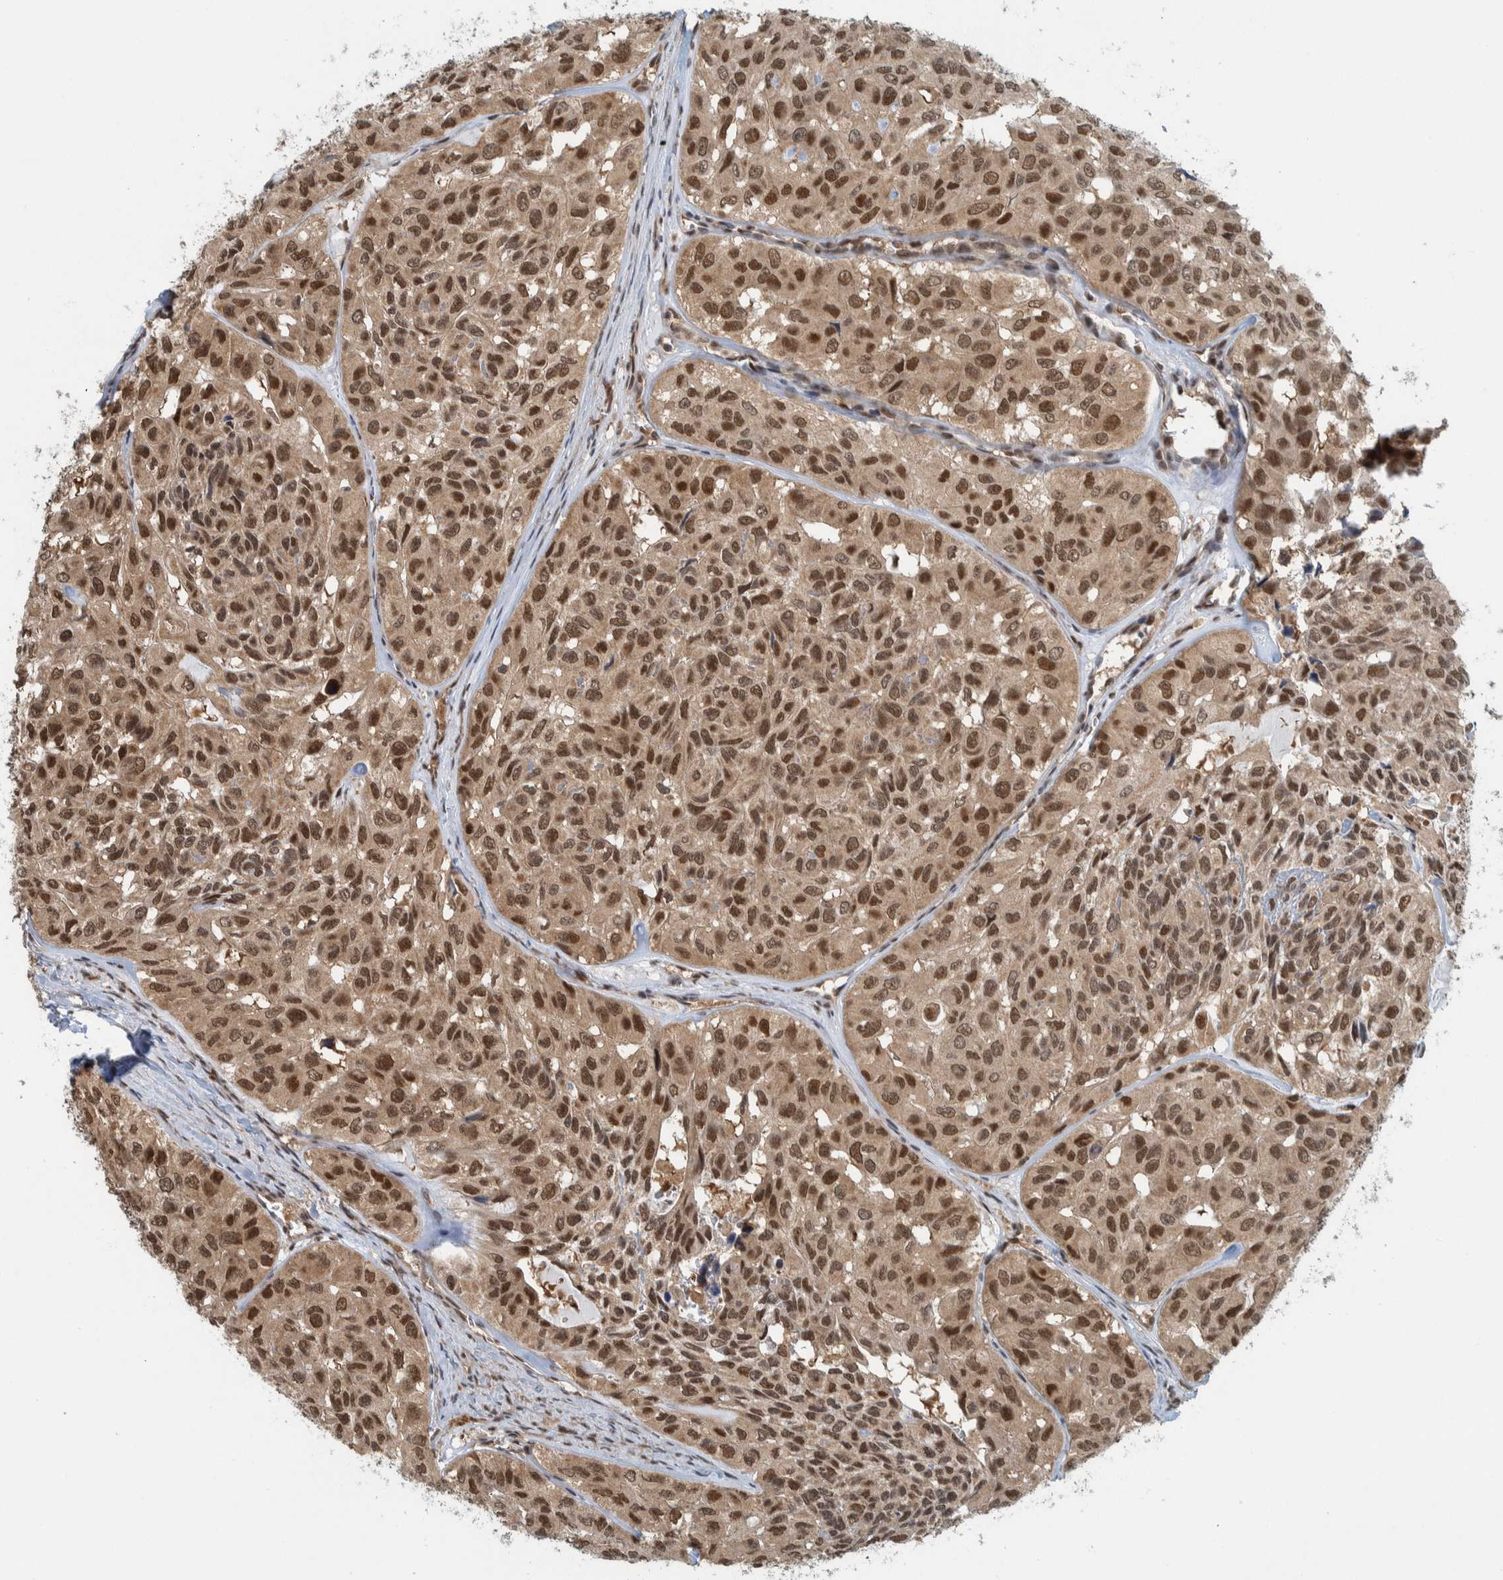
{"staining": {"intensity": "moderate", "quantity": ">75%", "location": "nuclear"}, "tissue": "head and neck cancer", "cell_type": "Tumor cells", "image_type": "cancer", "snomed": [{"axis": "morphology", "description": "Adenocarcinoma, NOS"}, {"axis": "topography", "description": "Salivary gland, NOS"}, {"axis": "topography", "description": "Head-Neck"}], "caption": "Brown immunohistochemical staining in human adenocarcinoma (head and neck) demonstrates moderate nuclear positivity in about >75% of tumor cells.", "gene": "COPS3", "patient": {"sex": "female", "age": 76}}